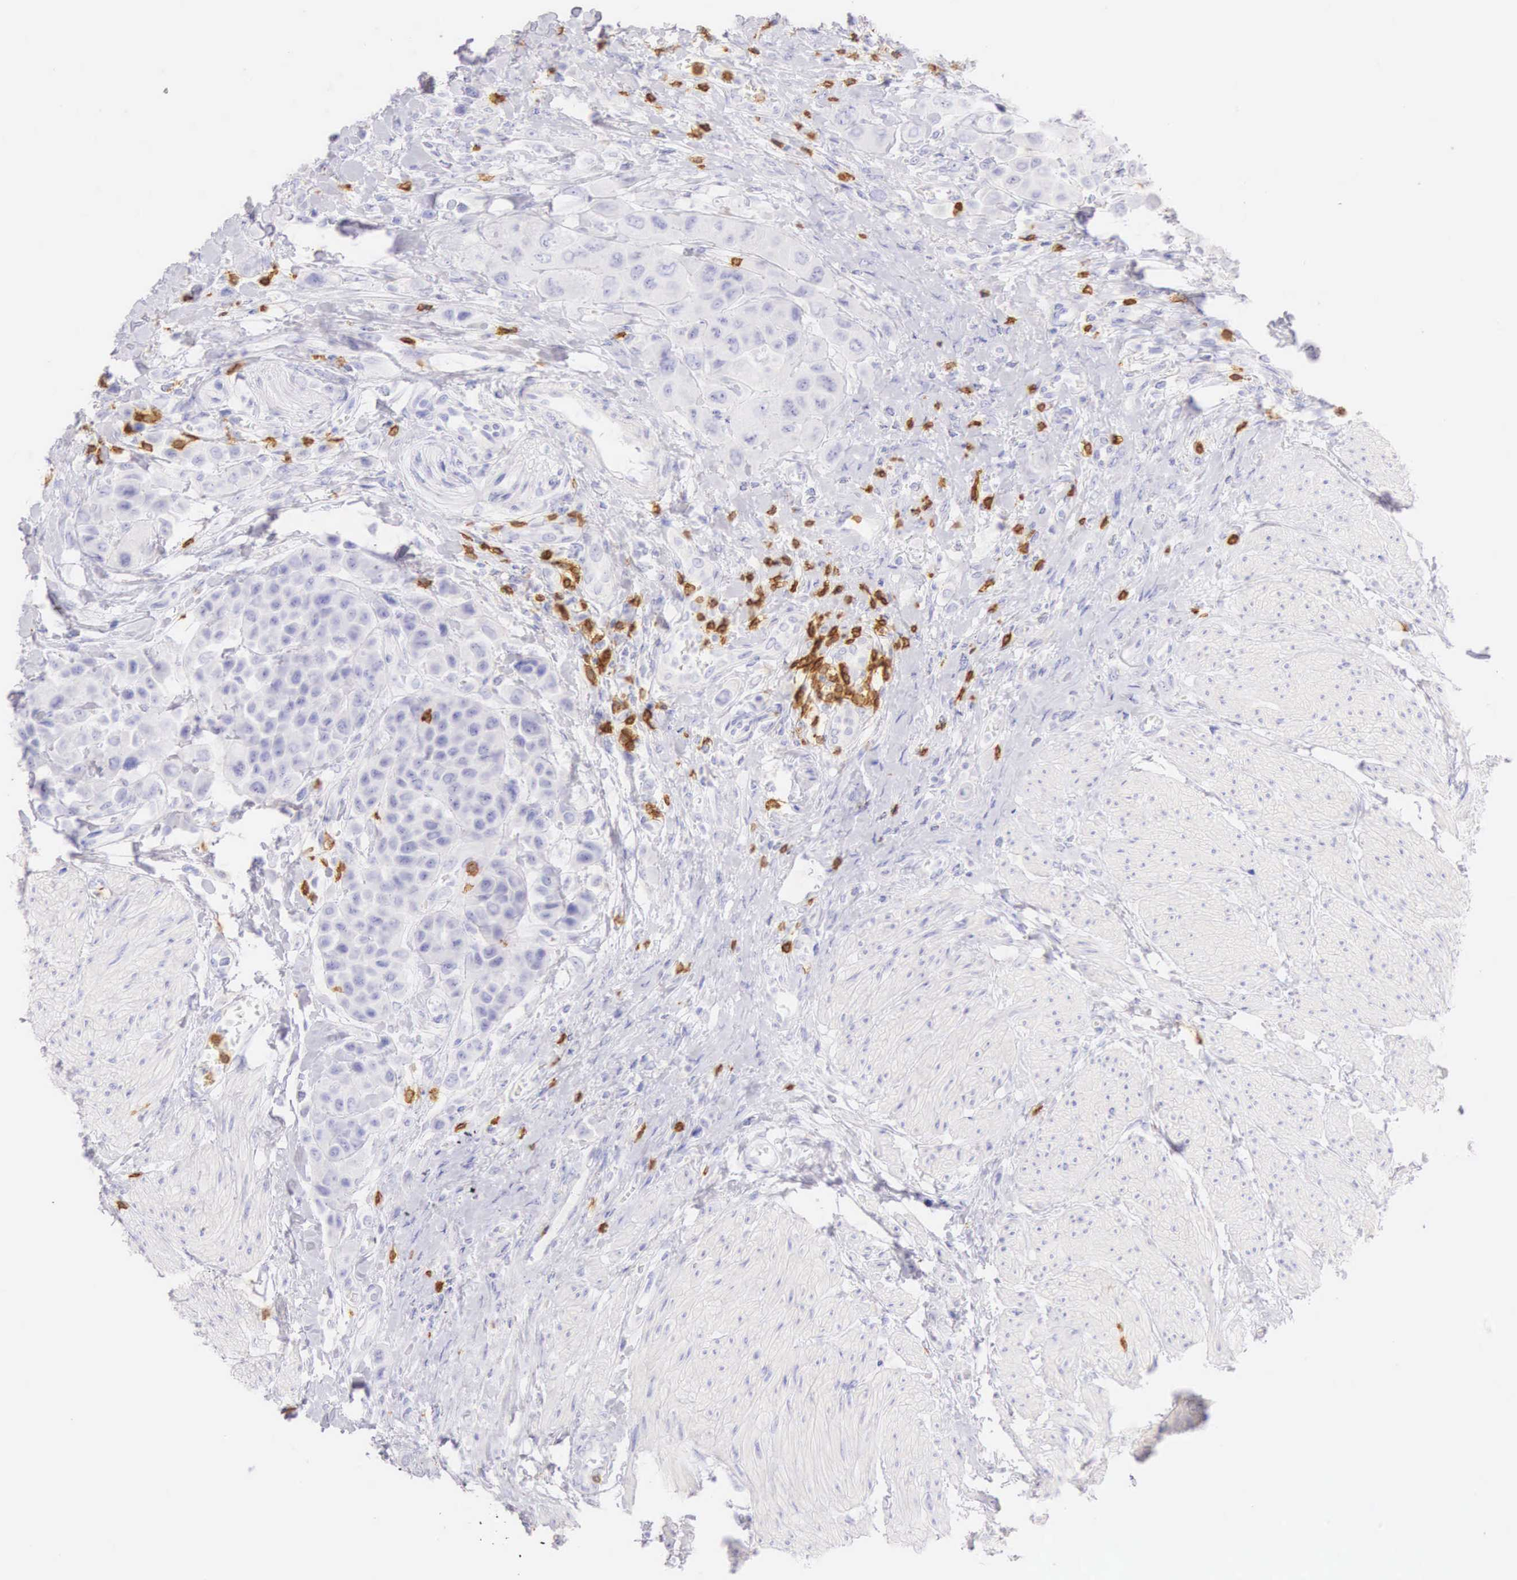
{"staining": {"intensity": "negative", "quantity": "none", "location": "none"}, "tissue": "urothelial cancer", "cell_type": "Tumor cells", "image_type": "cancer", "snomed": [{"axis": "morphology", "description": "Urothelial carcinoma, High grade"}, {"axis": "topography", "description": "Urinary bladder"}], "caption": "The IHC micrograph has no significant expression in tumor cells of urothelial cancer tissue. Nuclei are stained in blue.", "gene": "CD3E", "patient": {"sex": "male", "age": 50}}